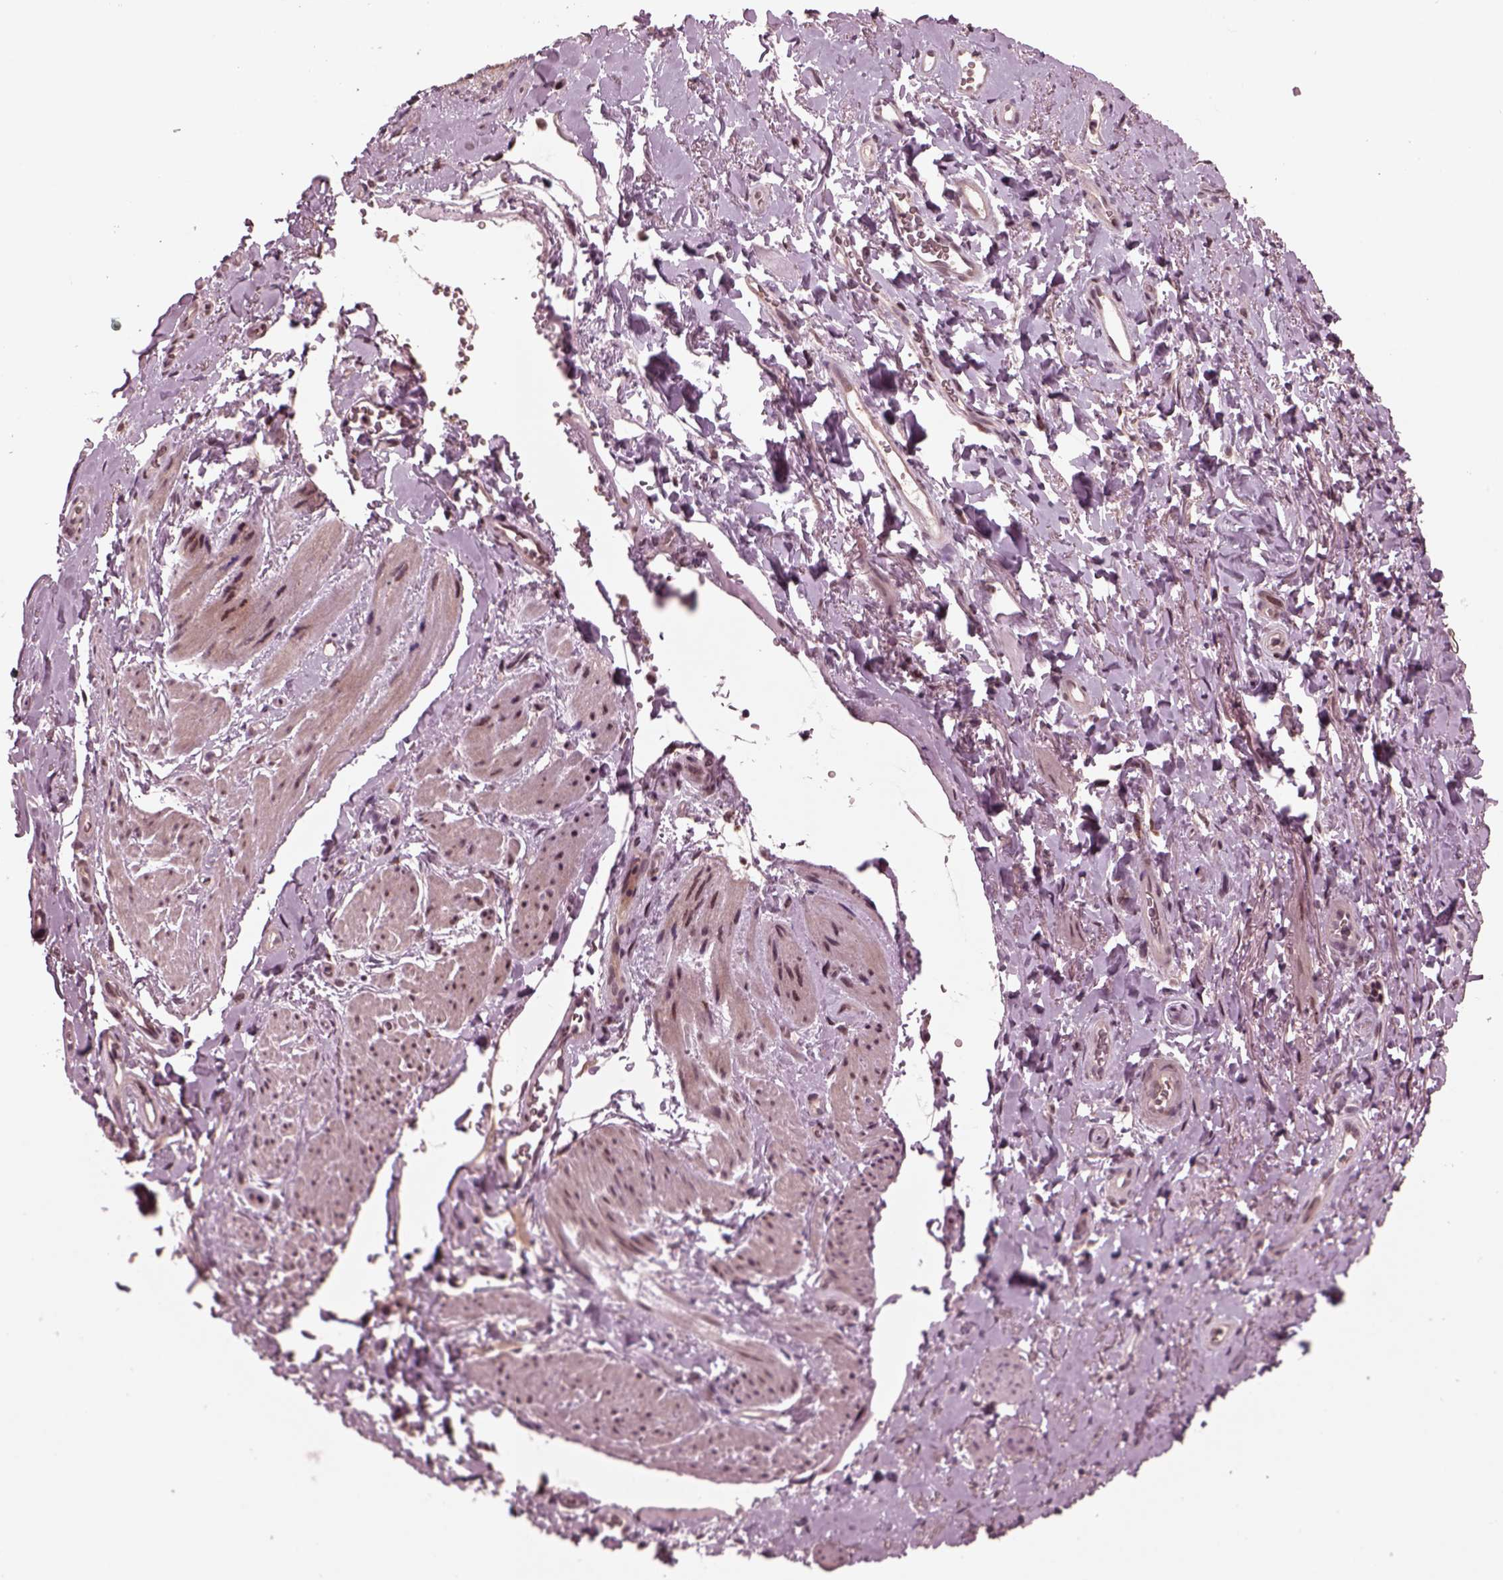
{"staining": {"intensity": "negative", "quantity": "none", "location": "none"}, "tissue": "adipose tissue", "cell_type": "Adipocytes", "image_type": "normal", "snomed": [{"axis": "morphology", "description": "Normal tissue, NOS"}, {"axis": "topography", "description": "Anal"}, {"axis": "topography", "description": "Peripheral nerve tissue"}], "caption": "This image is of benign adipose tissue stained with immunohistochemistry (IHC) to label a protein in brown with the nuclei are counter-stained blue. There is no expression in adipocytes.", "gene": "NAP1L5", "patient": {"sex": "male", "age": 53}}